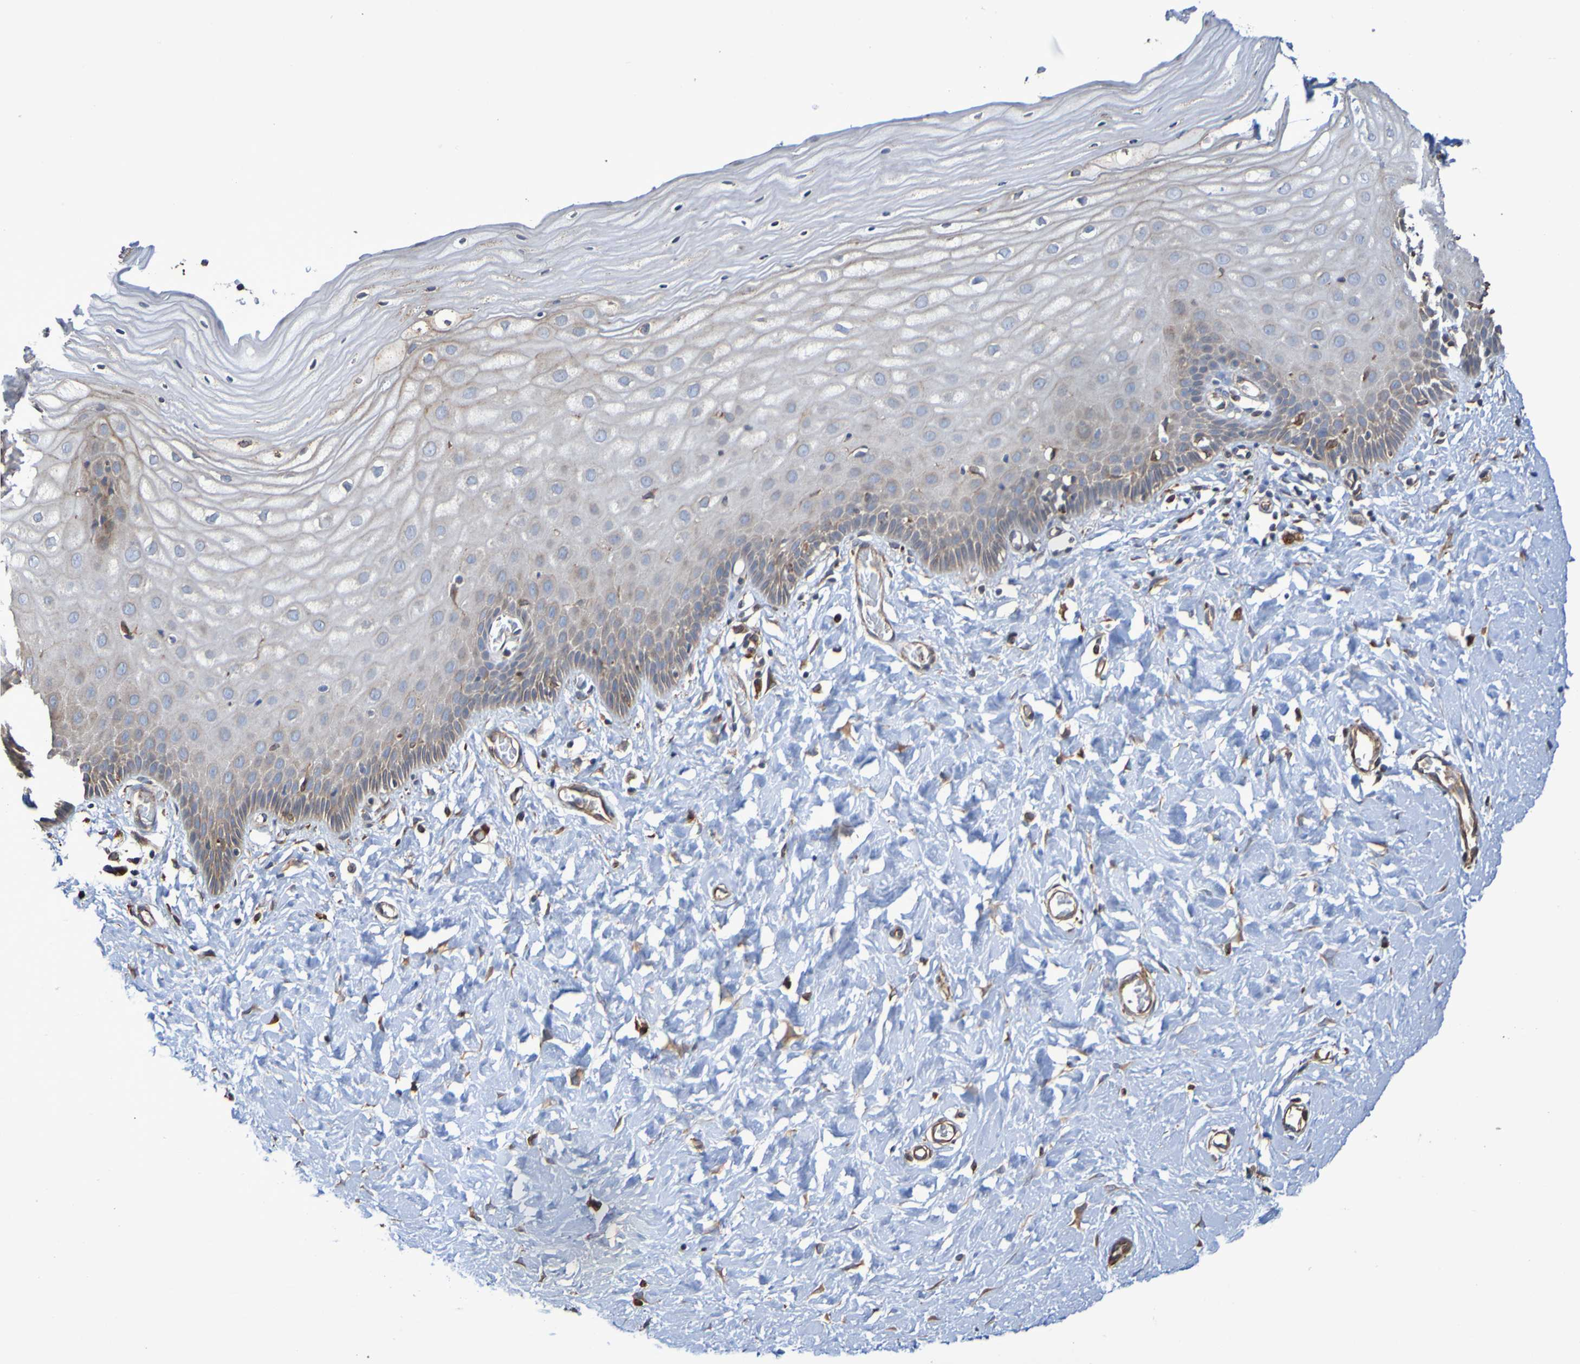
{"staining": {"intensity": "weak", "quantity": "25%-75%", "location": "cytoplasmic/membranous"}, "tissue": "cervix", "cell_type": "Glandular cells", "image_type": "normal", "snomed": [{"axis": "morphology", "description": "Normal tissue, NOS"}, {"axis": "topography", "description": "Cervix"}], "caption": "A brown stain labels weak cytoplasmic/membranous staining of a protein in glandular cells of normal cervix.", "gene": "RAB11A", "patient": {"sex": "female", "age": 55}}